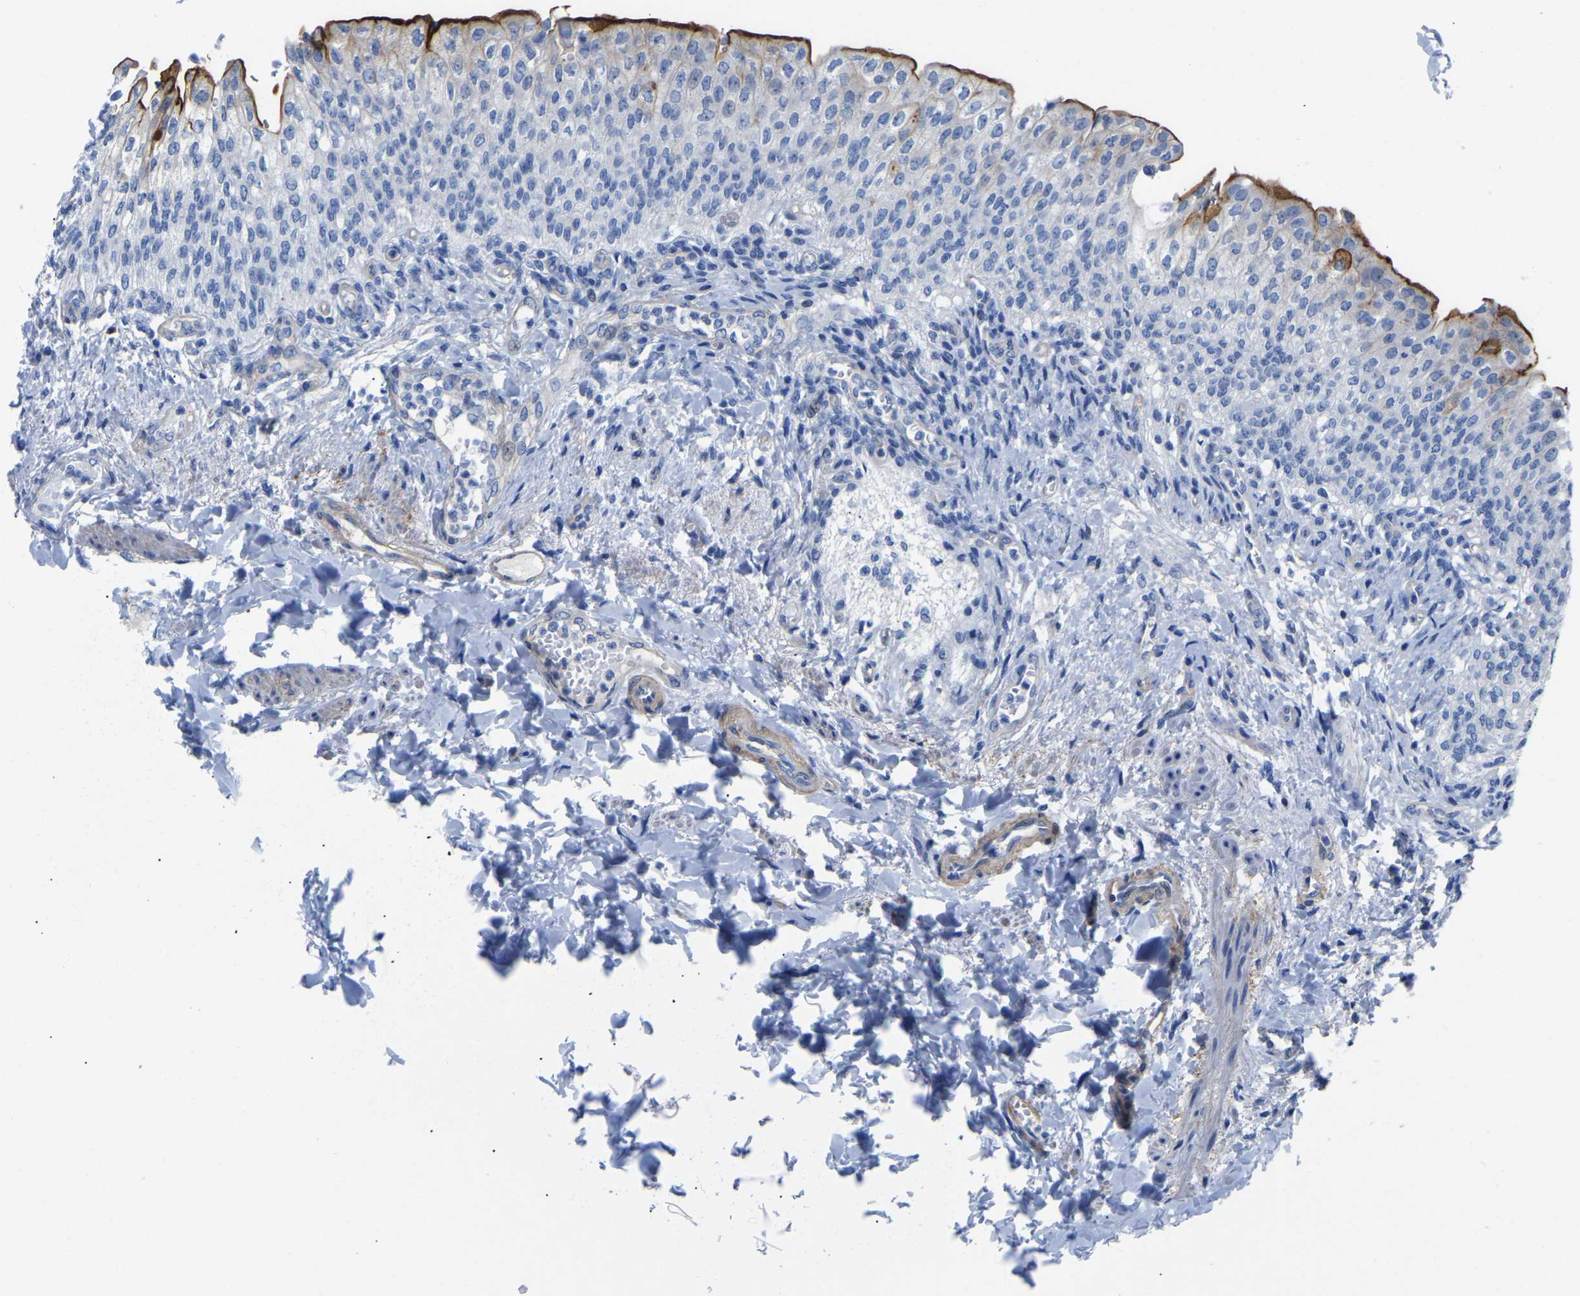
{"staining": {"intensity": "strong", "quantity": "<25%", "location": "cytoplasmic/membranous"}, "tissue": "urinary bladder", "cell_type": "Urothelial cells", "image_type": "normal", "snomed": [{"axis": "morphology", "description": "Normal tissue, NOS"}, {"axis": "topography", "description": "Urinary bladder"}], "caption": "Strong cytoplasmic/membranous expression for a protein is identified in about <25% of urothelial cells of benign urinary bladder using immunohistochemistry (IHC).", "gene": "UPK3A", "patient": {"sex": "female", "age": 60}}